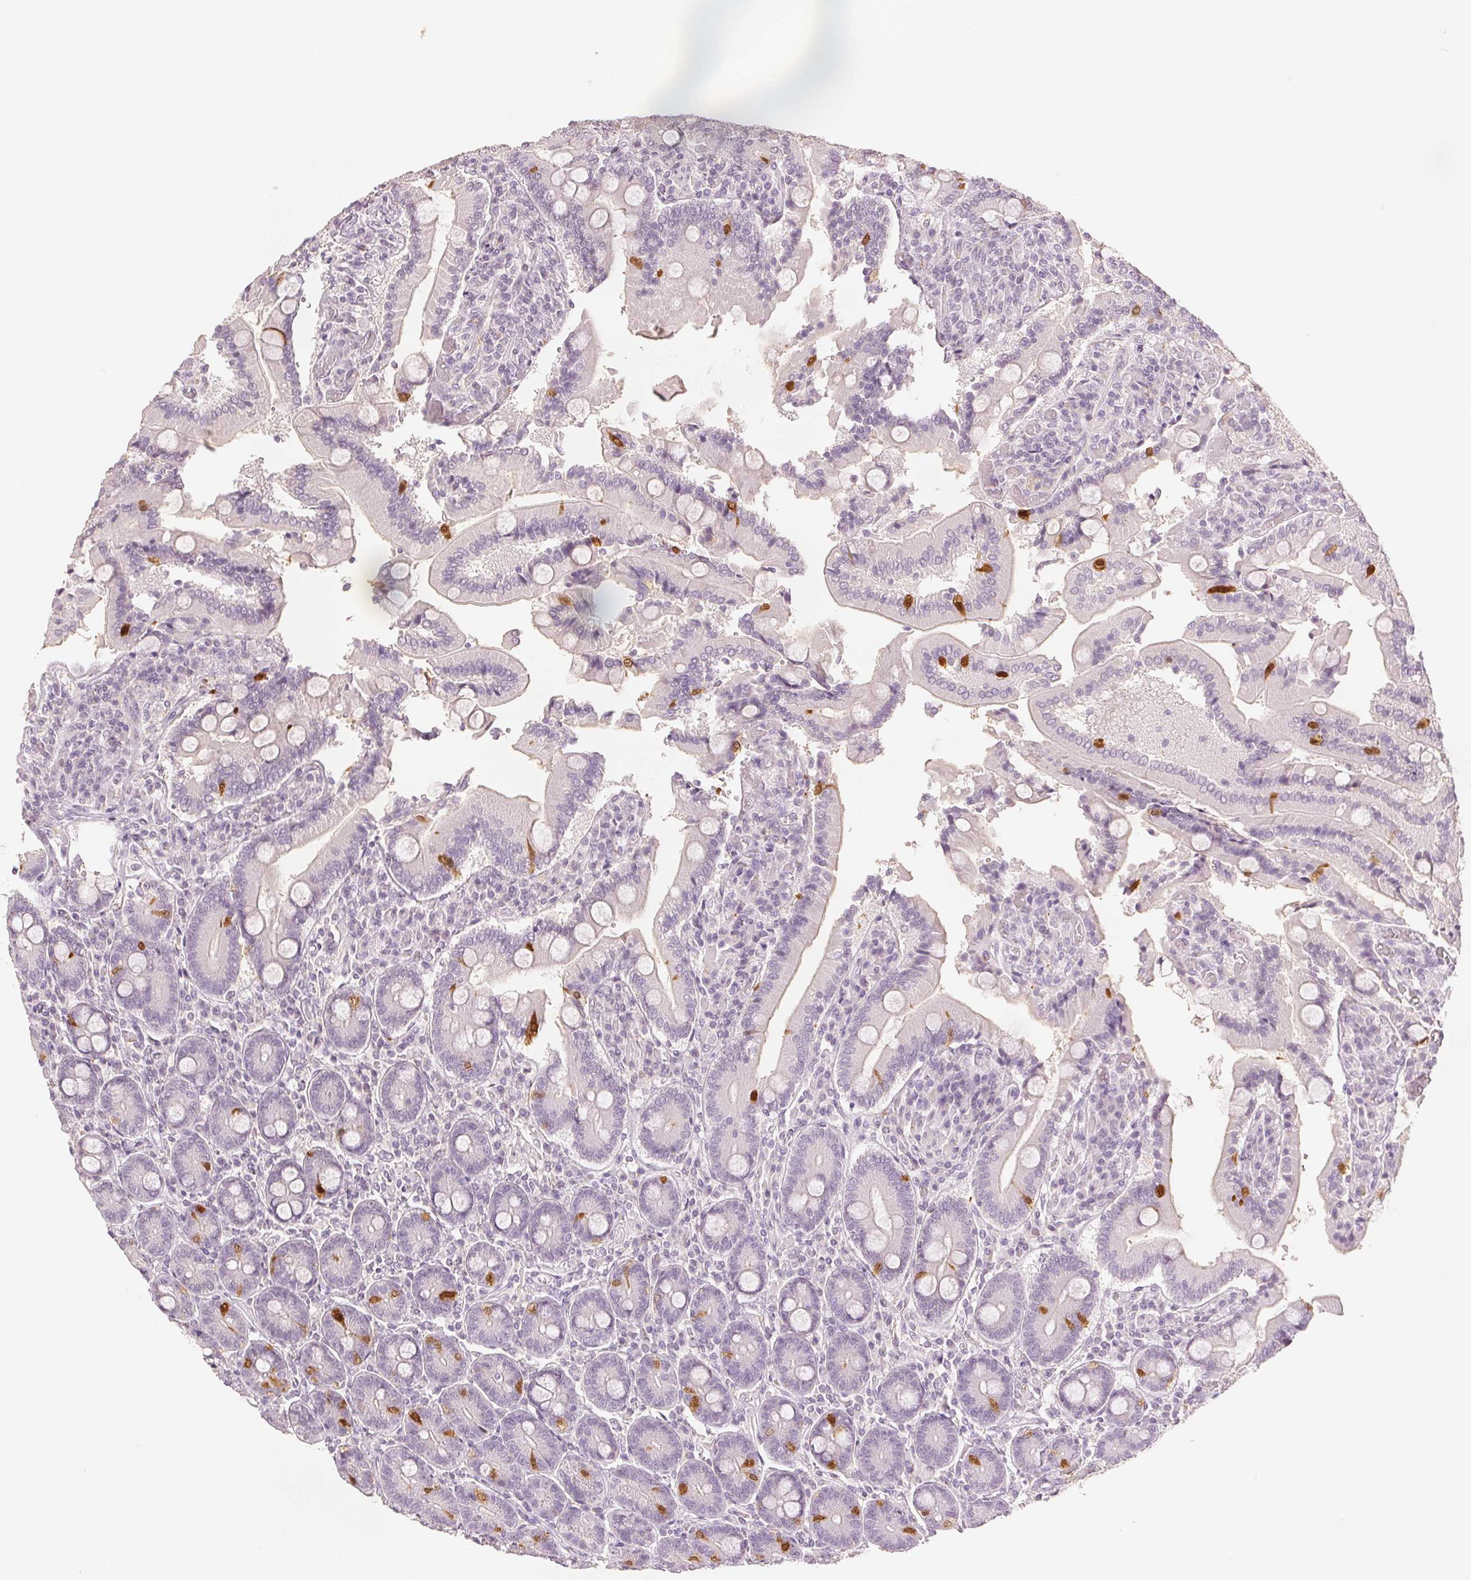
{"staining": {"intensity": "strong", "quantity": "<25%", "location": "cytoplasmic/membranous,nuclear"}, "tissue": "duodenum", "cell_type": "Glandular cells", "image_type": "normal", "snomed": [{"axis": "morphology", "description": "Normal tissue, NOS"}, {"axis": "topography", "description": "Duodenum"}], "caption": "Protein analysis of normal duodenum demonstrates strong cytoplasmic/membranous,nuclear staining in approximately <25% of glandular cells. (brown staining indicates protein expression, while blue staining denotes nuclei).", "gene": "SCGN", "patient": {"sex": "female", "age": 62}}